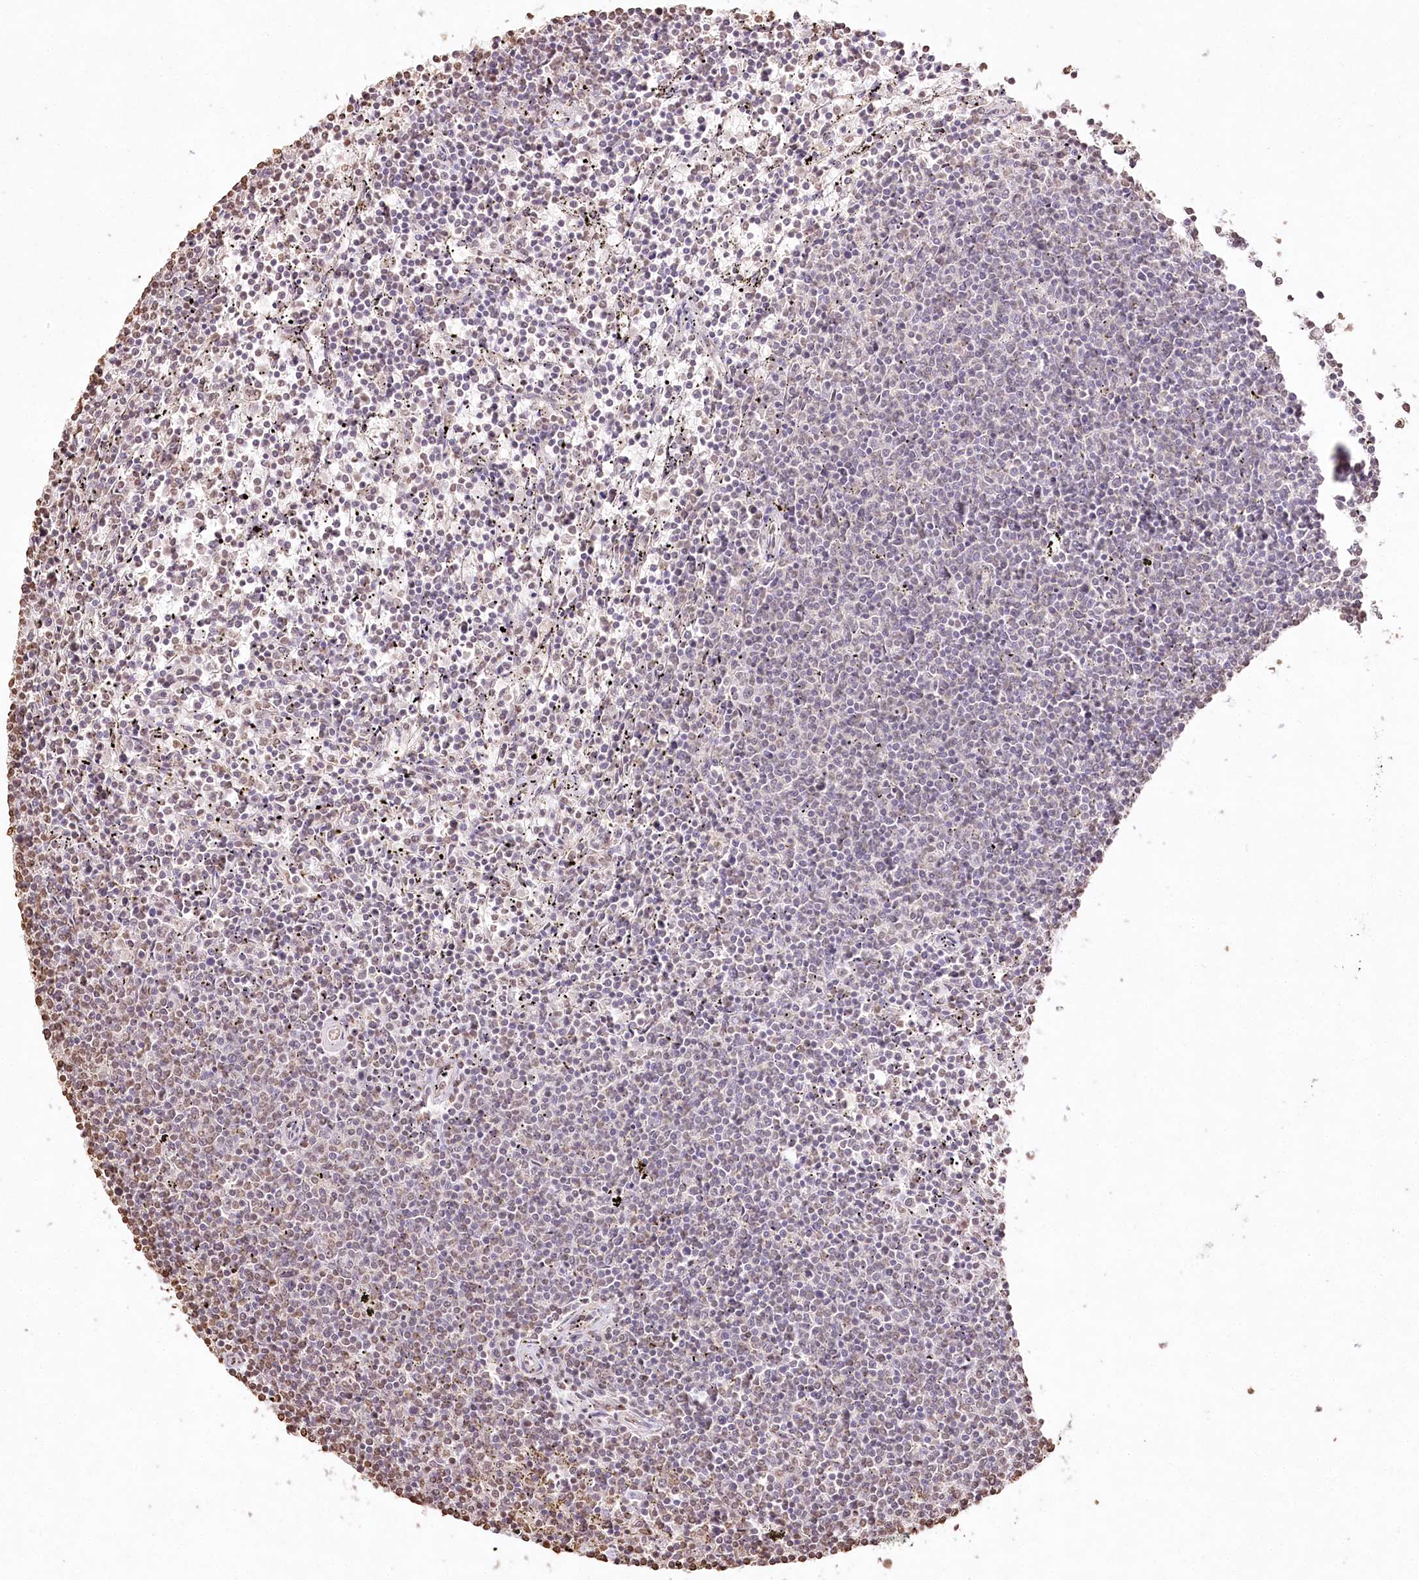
{"staining": {"intensity": "negative", "quantity": "none", "location": "none"}, "tissue": "lymphoma", "cell_type": "Tumor cells", "image_type": "cancer", "snomed": [{"axis": "morphology", "description": "Malignant lymphoma, non-Hodgkin's type, Low grade"}, {"axis": "topography", "description": "Spleen"}], "caption": "An image of human low-grade malignant lymphoma, non-Hodgkin's type is negative for staining in tumor cells.", "gene": "DMXL1", "patient": {"sex": "female", "age": 50}}